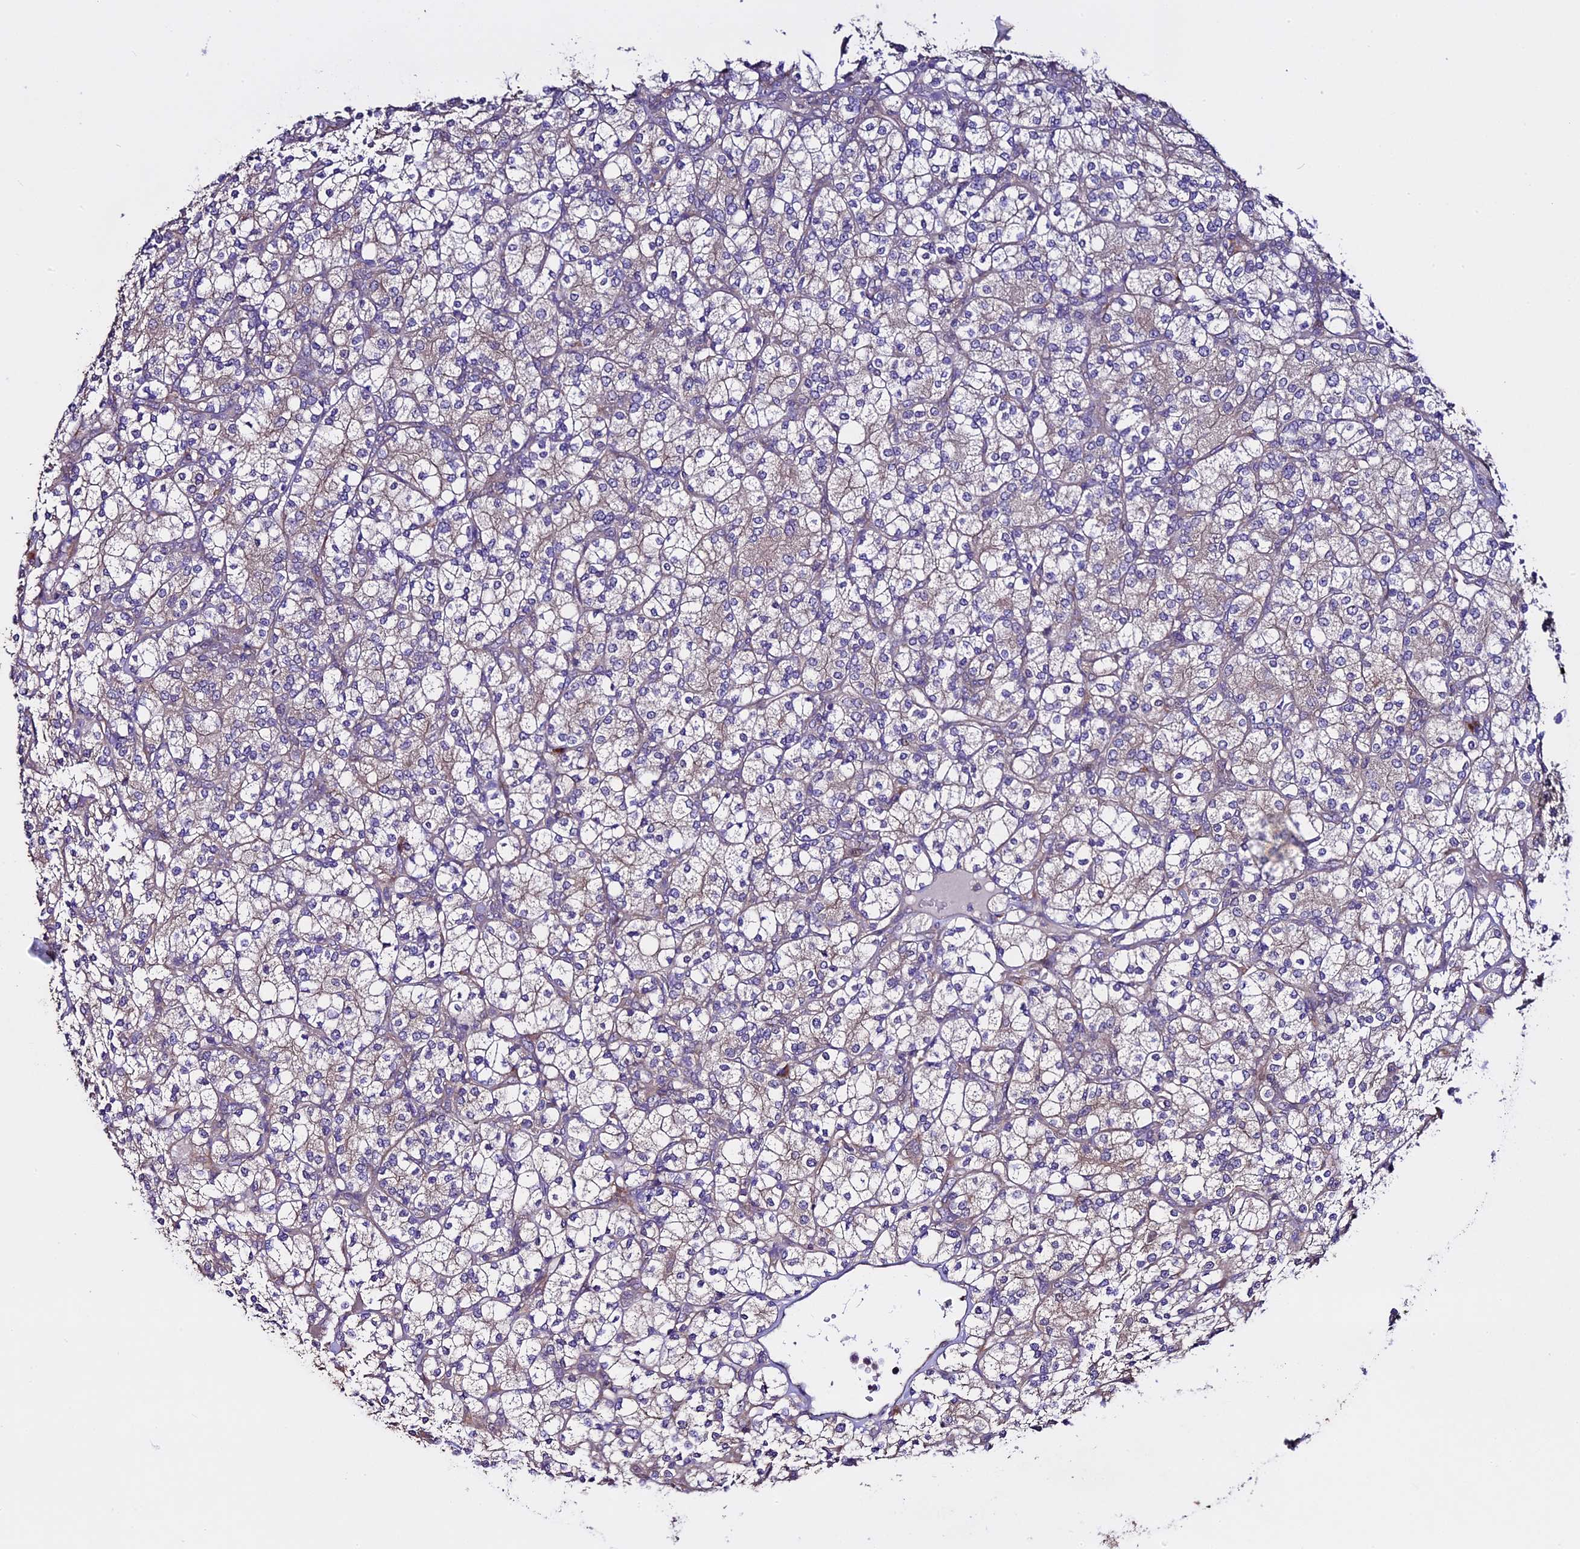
{"staining": {"intensity": "weak", "quantity": "<25%", "location": "cytoplasmic/membranous"}, "tissue": "renal cancer", "cell_type": "Tumor cells", "image_type": "cancer", "snomed": [{"axis": "morphology", "description": "Adenocarcinoma, NOS"}, {"axis": "topography", "description": "Kidney"}], "caption": "IHC micrograph of neoplastic tissue: renal adenocarcinoma stained with DAB demonstrates no significant protein staining in tumor cells.", "gene": "SPIRE1", "patient": {"sex": "male", "age": 77}}